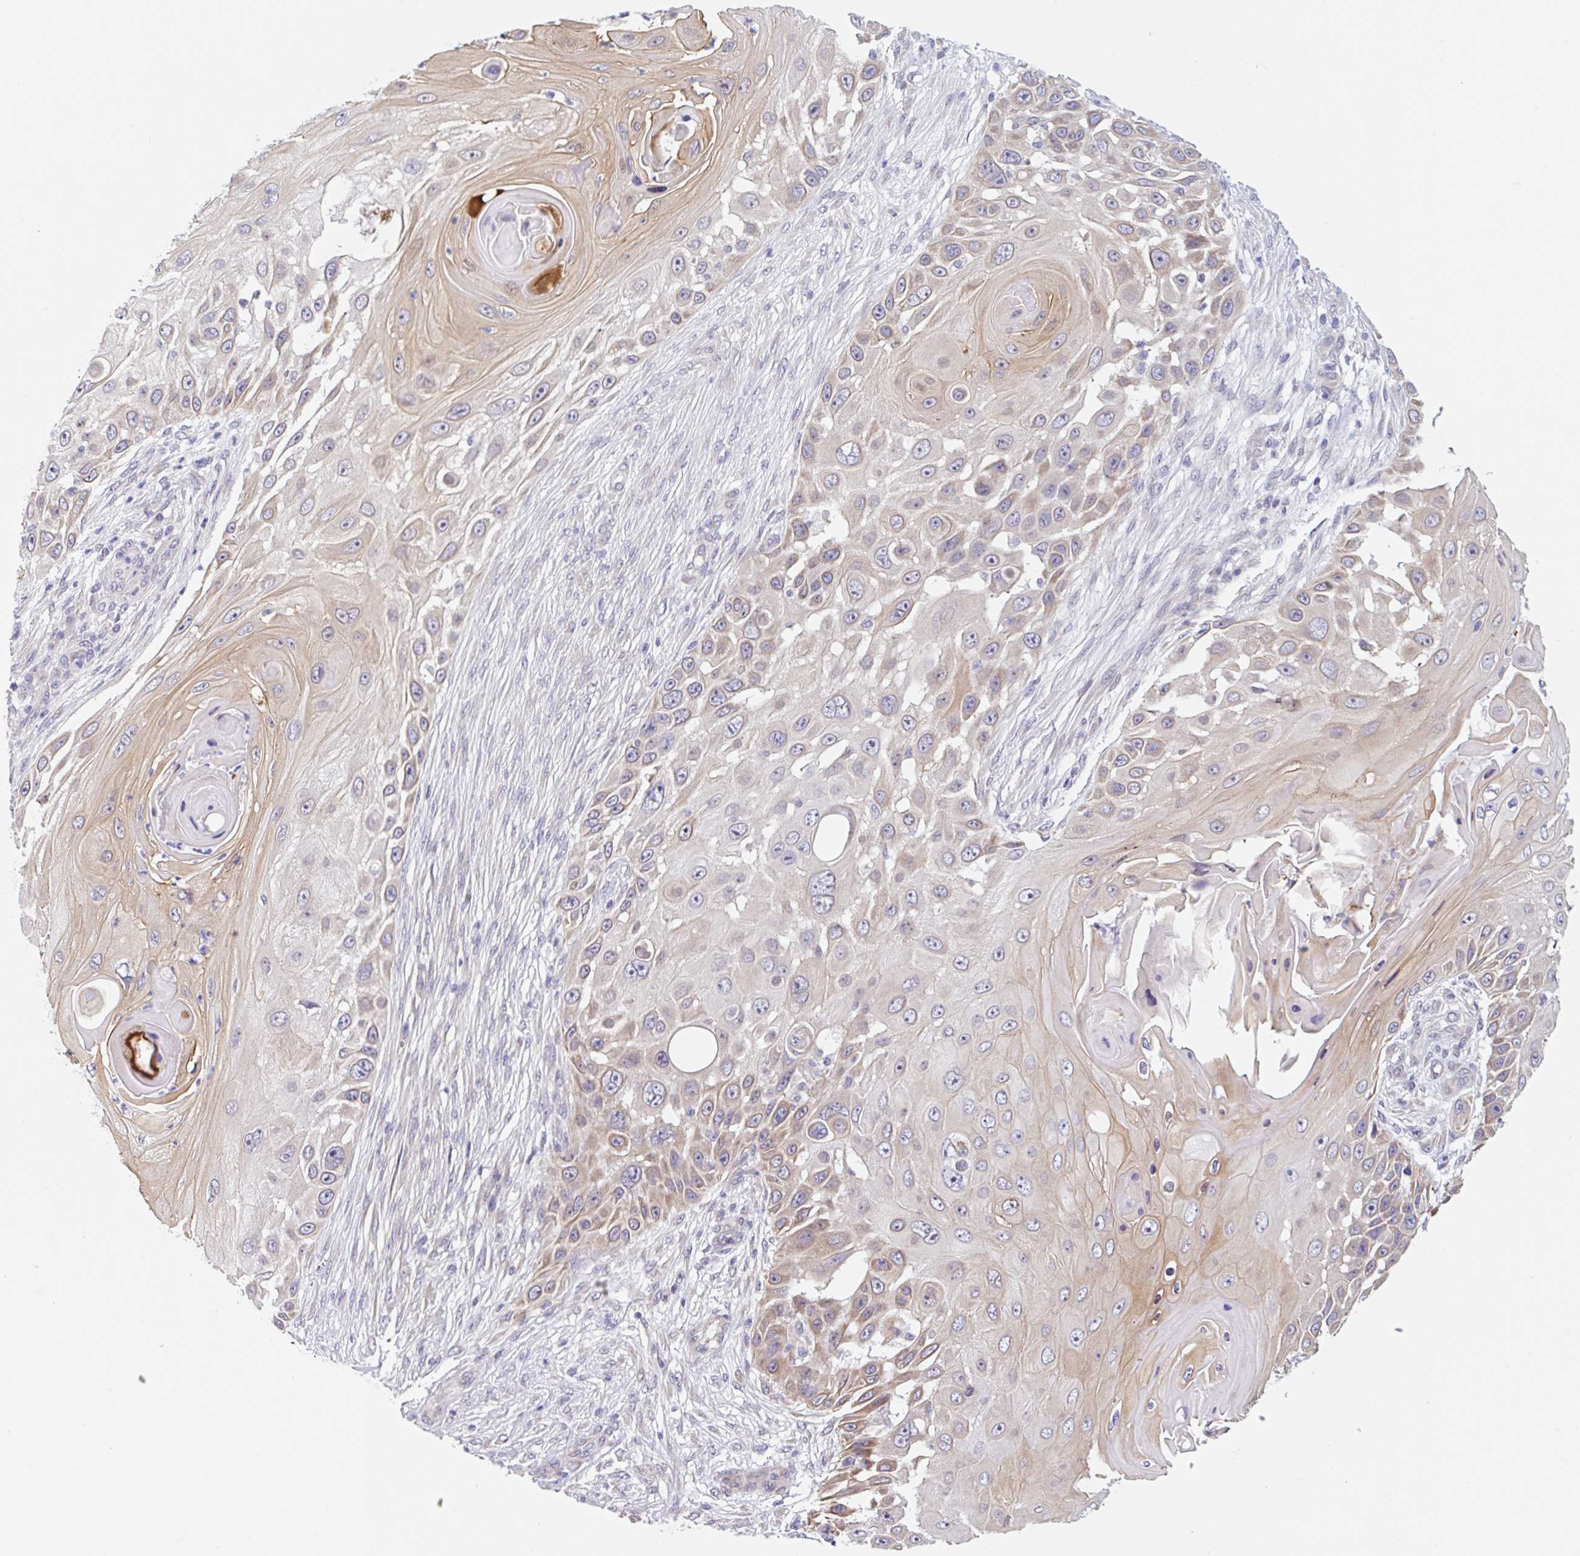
{"staining": {"intensity": "weak", "quantity": "25%-75%", "location": "cytoplasmic/membranous"}, "tissue": "skin cancer", "cell_type": "Tumor cells", "image_type": "cancer", "snomed": [{"axis": "morphology", "description": "Squamous cell carcinoma, NOS"}, {"axis": "topography", "description": "Skin"}], "caption": "Immunohistochemistry (IHC) of skin cancer (squamous cell carcinoma) reveals low levels of weak cytoplasmic/membranous positivity in about 25%-75% of tumor cells. The staining was performed using DAB (3,3'-diaminobenzidine) to visualize the protein expression in brown, while the nuclei were stained in blue with hematoxylin (Magnification: 20x).", "gene": "TBPL2", "patient": {"sex": "female", "age": 44}}